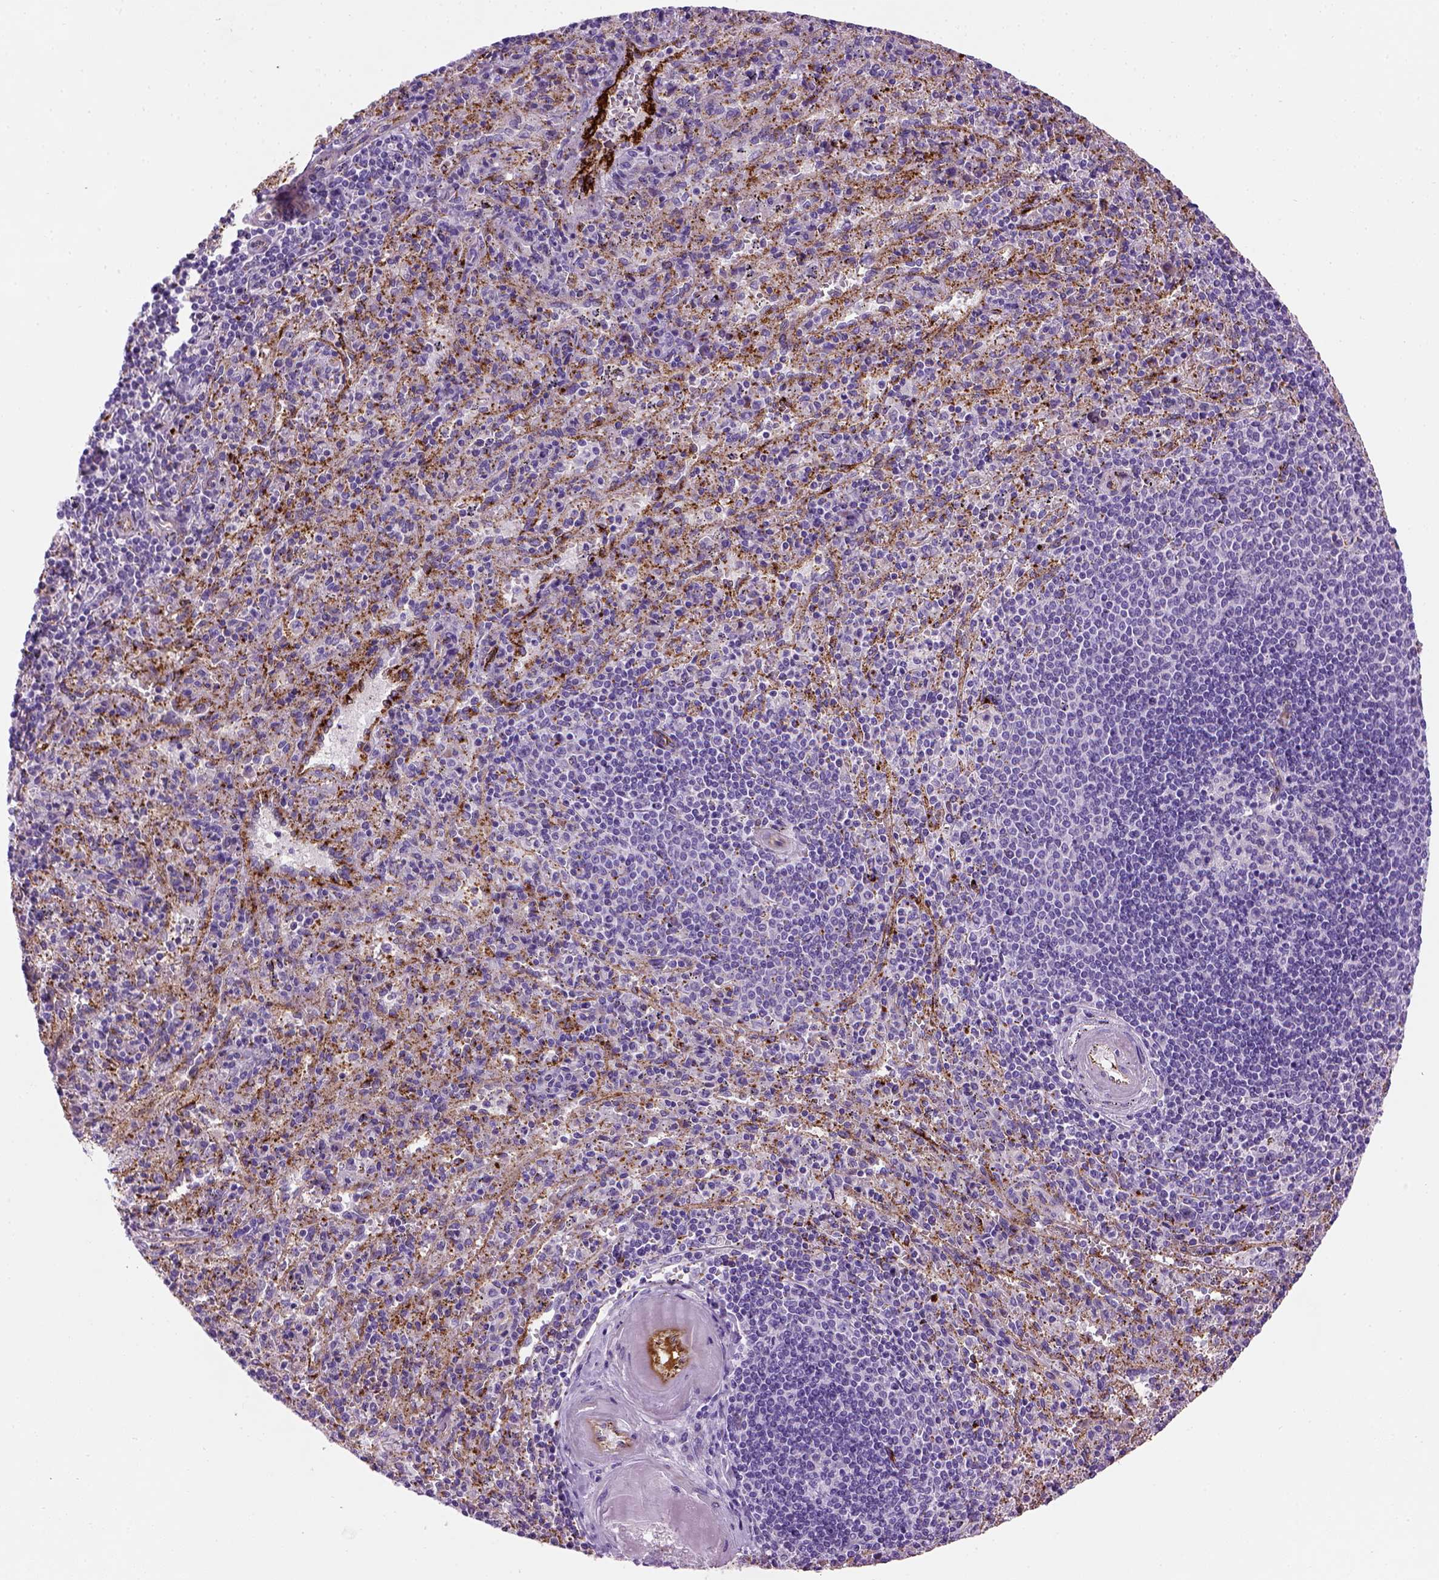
{"staining": {"intensity": "negative", "quantity": "none", "location": "none"}, "tissue": "spleen", "cell_type": "Cells in red pulp", "image_type": "normal", "snomed": [{"axis": "morphology", "description": "Normal tissue, NOS"}, {"axis": "topography", "description": "Spleen"}], "caption": "Photomicrograph shows no significant protein positivity in cells in red pulp of normal spleen. (DAB (3,3'-diaminobenzidine) immunohistochemistry visualized using brightfield microscopy, high magnification).", "gene": "VWF", "patient": {"sex": "male", "age": 57}}